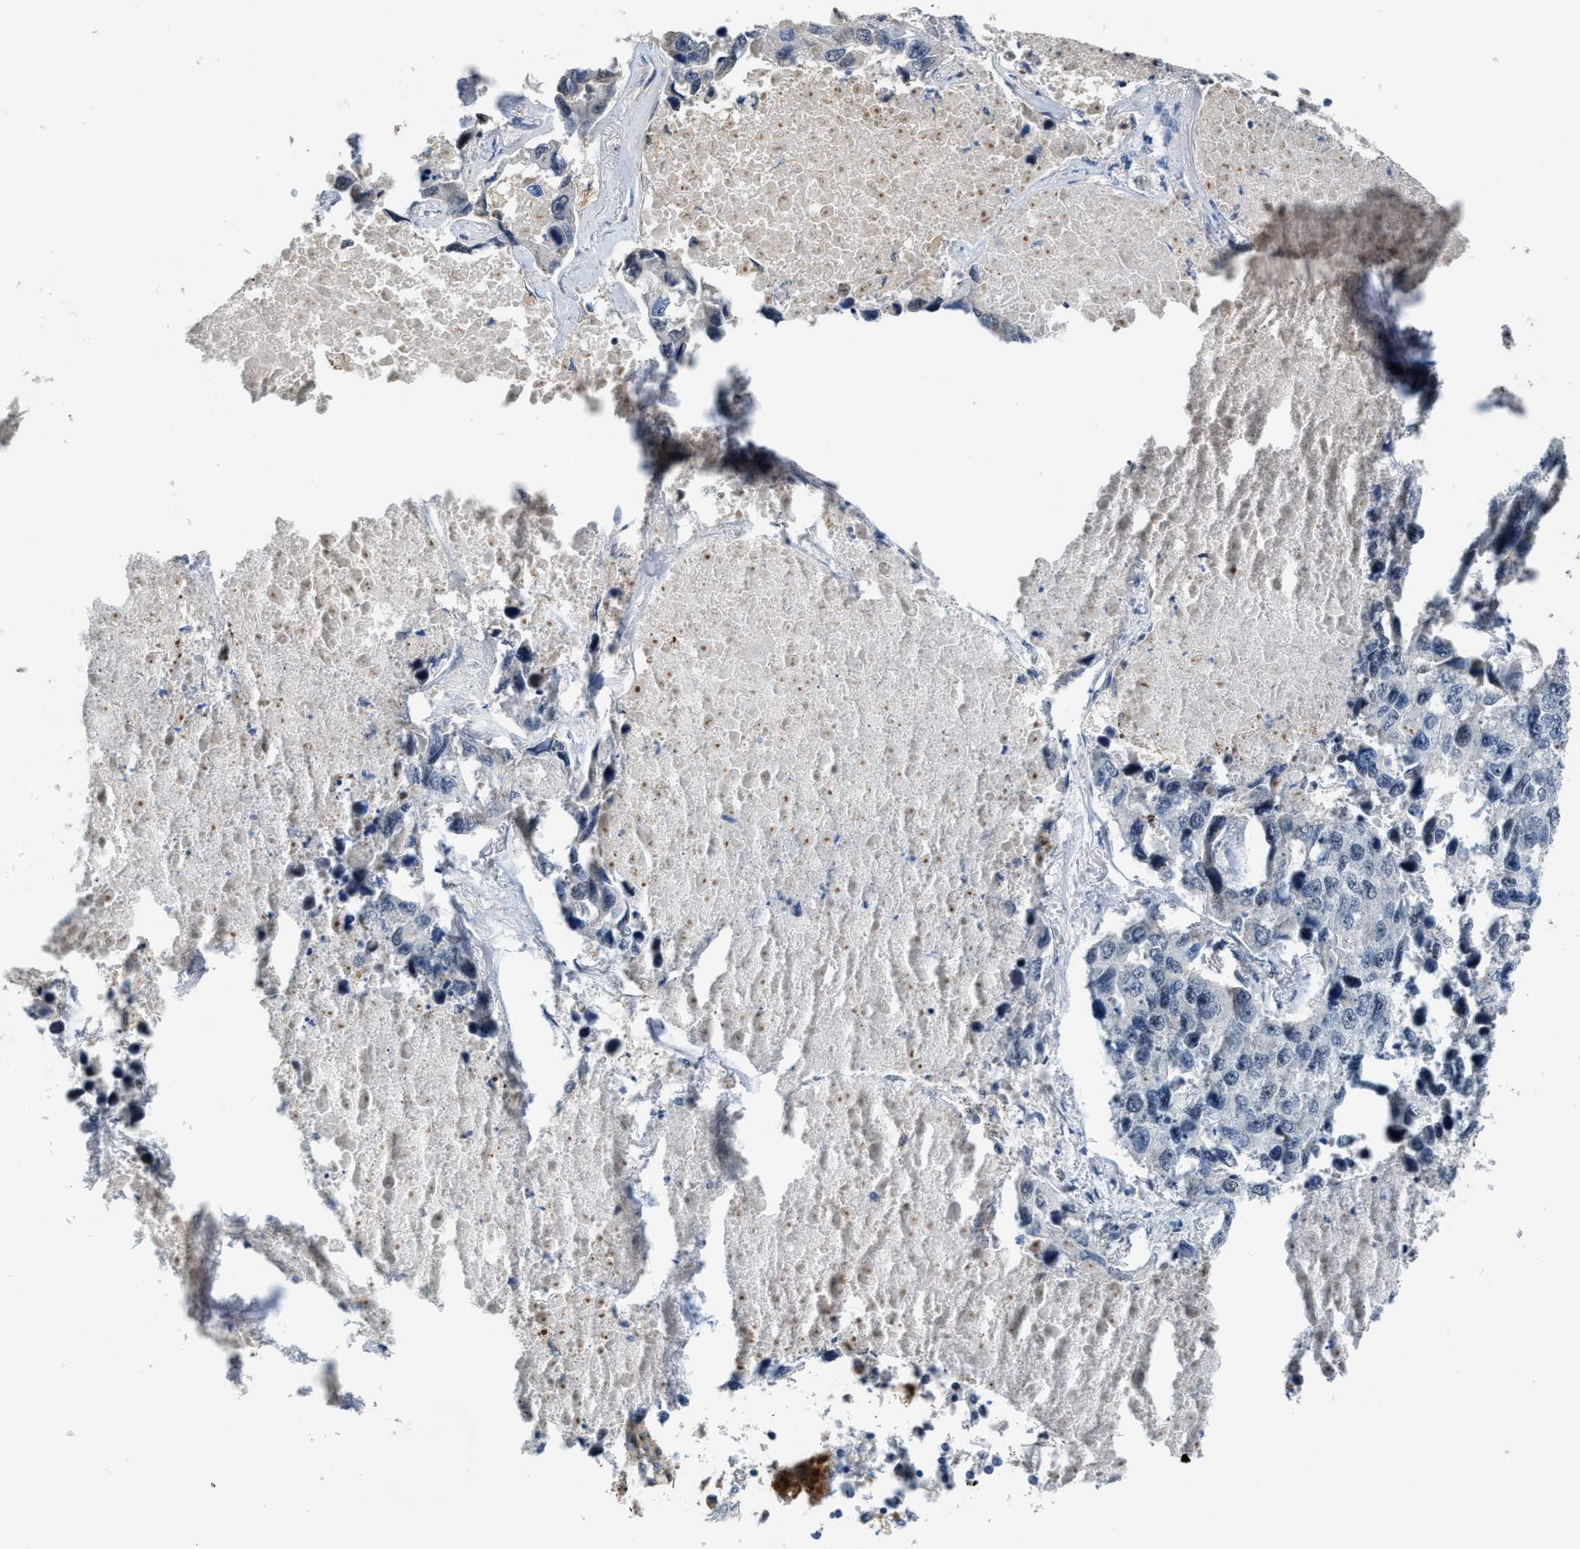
{"staining": {"intensity": "negative", "quantity": "none", "location": "none"}, "tissue": "lung cancer", "cell_type": "Tumor cells", "image_type": "cancer", "snomed": [{"axis": "morphology", "description": "Adenocarcinoma, NOS"}, {"axis": "topography", "description": "Lung"}], "caption": "IHC of human lung cancer (adenocarcinoma) demonstrates no positivity in tumor cells.", "gene": "ZNF783", "patient": {"sex": "male", "age": 64}}